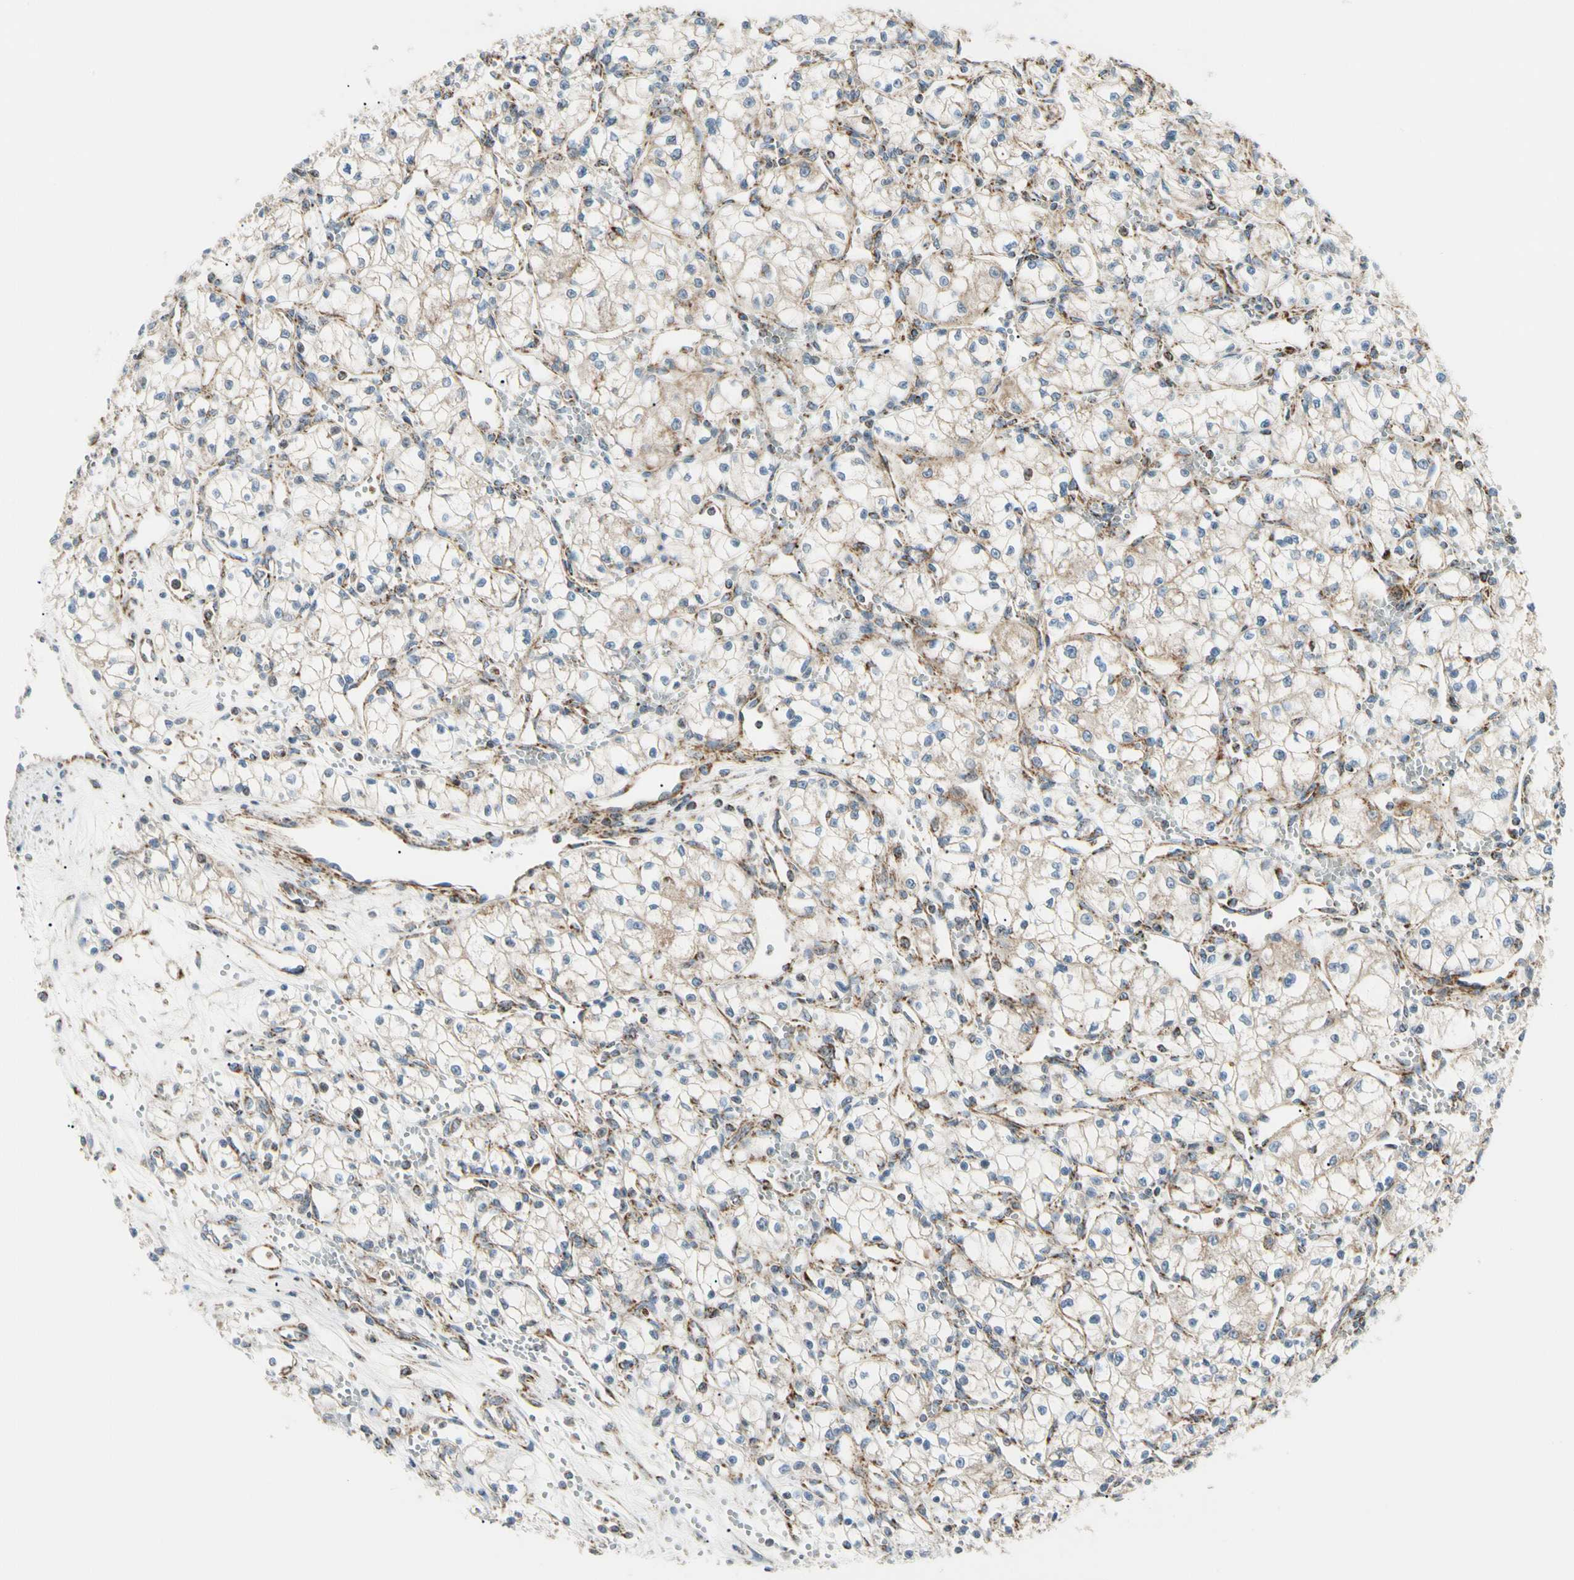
{"staining": {"intensity": "moderate", "quantity": "<25%", "location": "cytoplasmic/membranous"}, "tissue": "renal cancer", "cell_type": "Tumor cells", "image_type": "cancer", "snomed": [{"axis": "morphology", "description": "Normal tissue, NOS"}, {"axis": "morphology", "description": "Adenocarcinoma, NOS"}, {"axis": "topography", "description": "Kidney"}], "caption": "The image displays a brown stain indicating the presence of a protein in the cytoplasmic/membranous of tumor cells in renal cancer.", "gene": "TBC1D10A", "patient": {"sex": "male", "age": 59}}